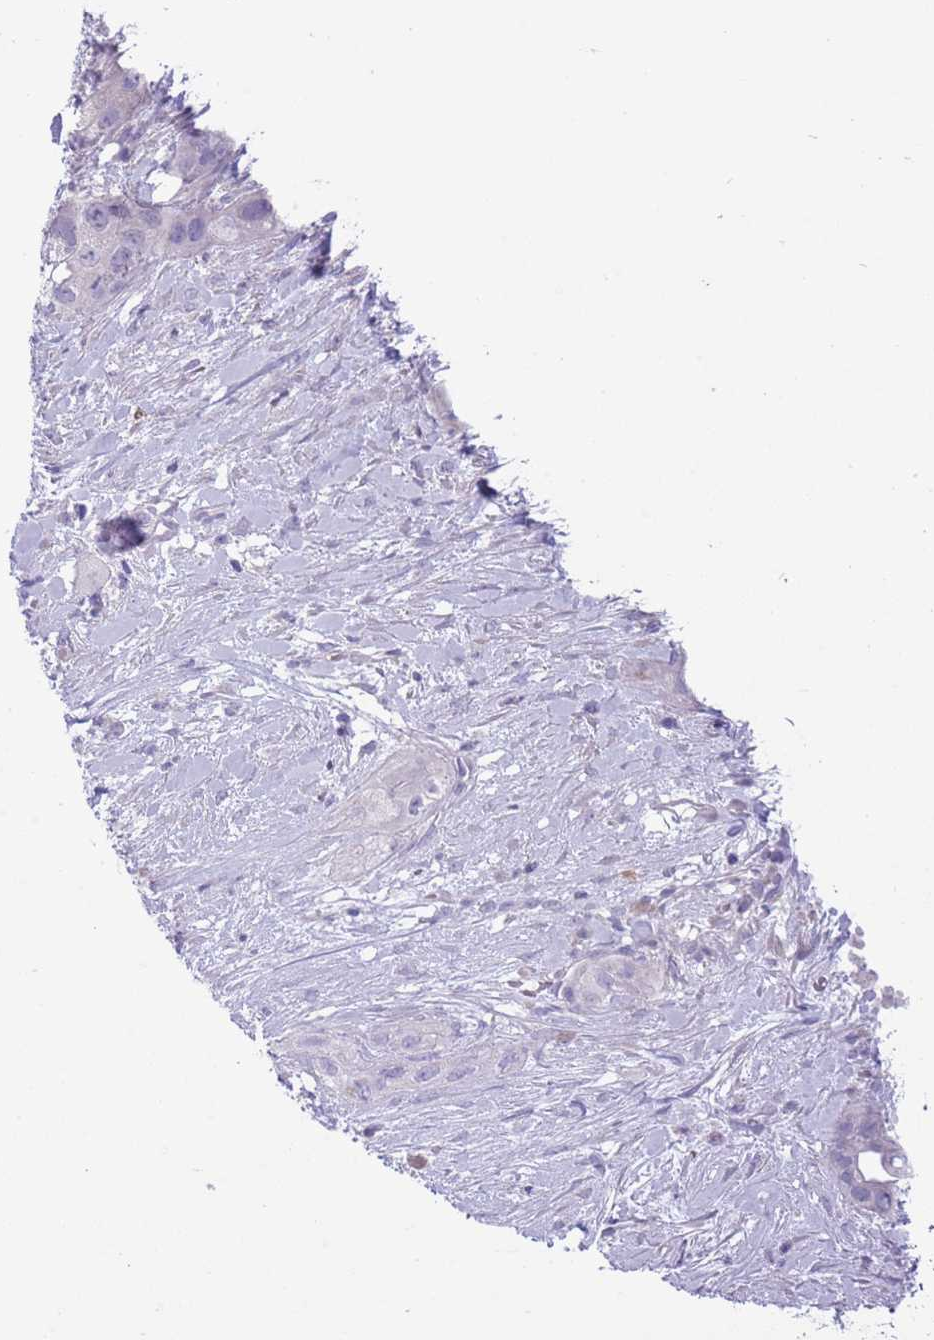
{"staining": {"intensity": "negative", "quantity": "none", "location": "none"}, "tissue": "pancreatic cancer", "cell_type": "Tumor cells", "image_type": "cancer", "snomed": [{"axis": "morphology", "description": "Adenocarcinoma, NOS"}, {"axis": "topography", "description": "Pancreas"}], "caption": "Immunohistochemistry photomicrograph of neoplastic tissue: pancreatic adenocarcinoma stained with DAB displays no significant protein expression in tumor cells.", "gene": "OR6M1", "patient": {"sex": "male", "age": 44}}